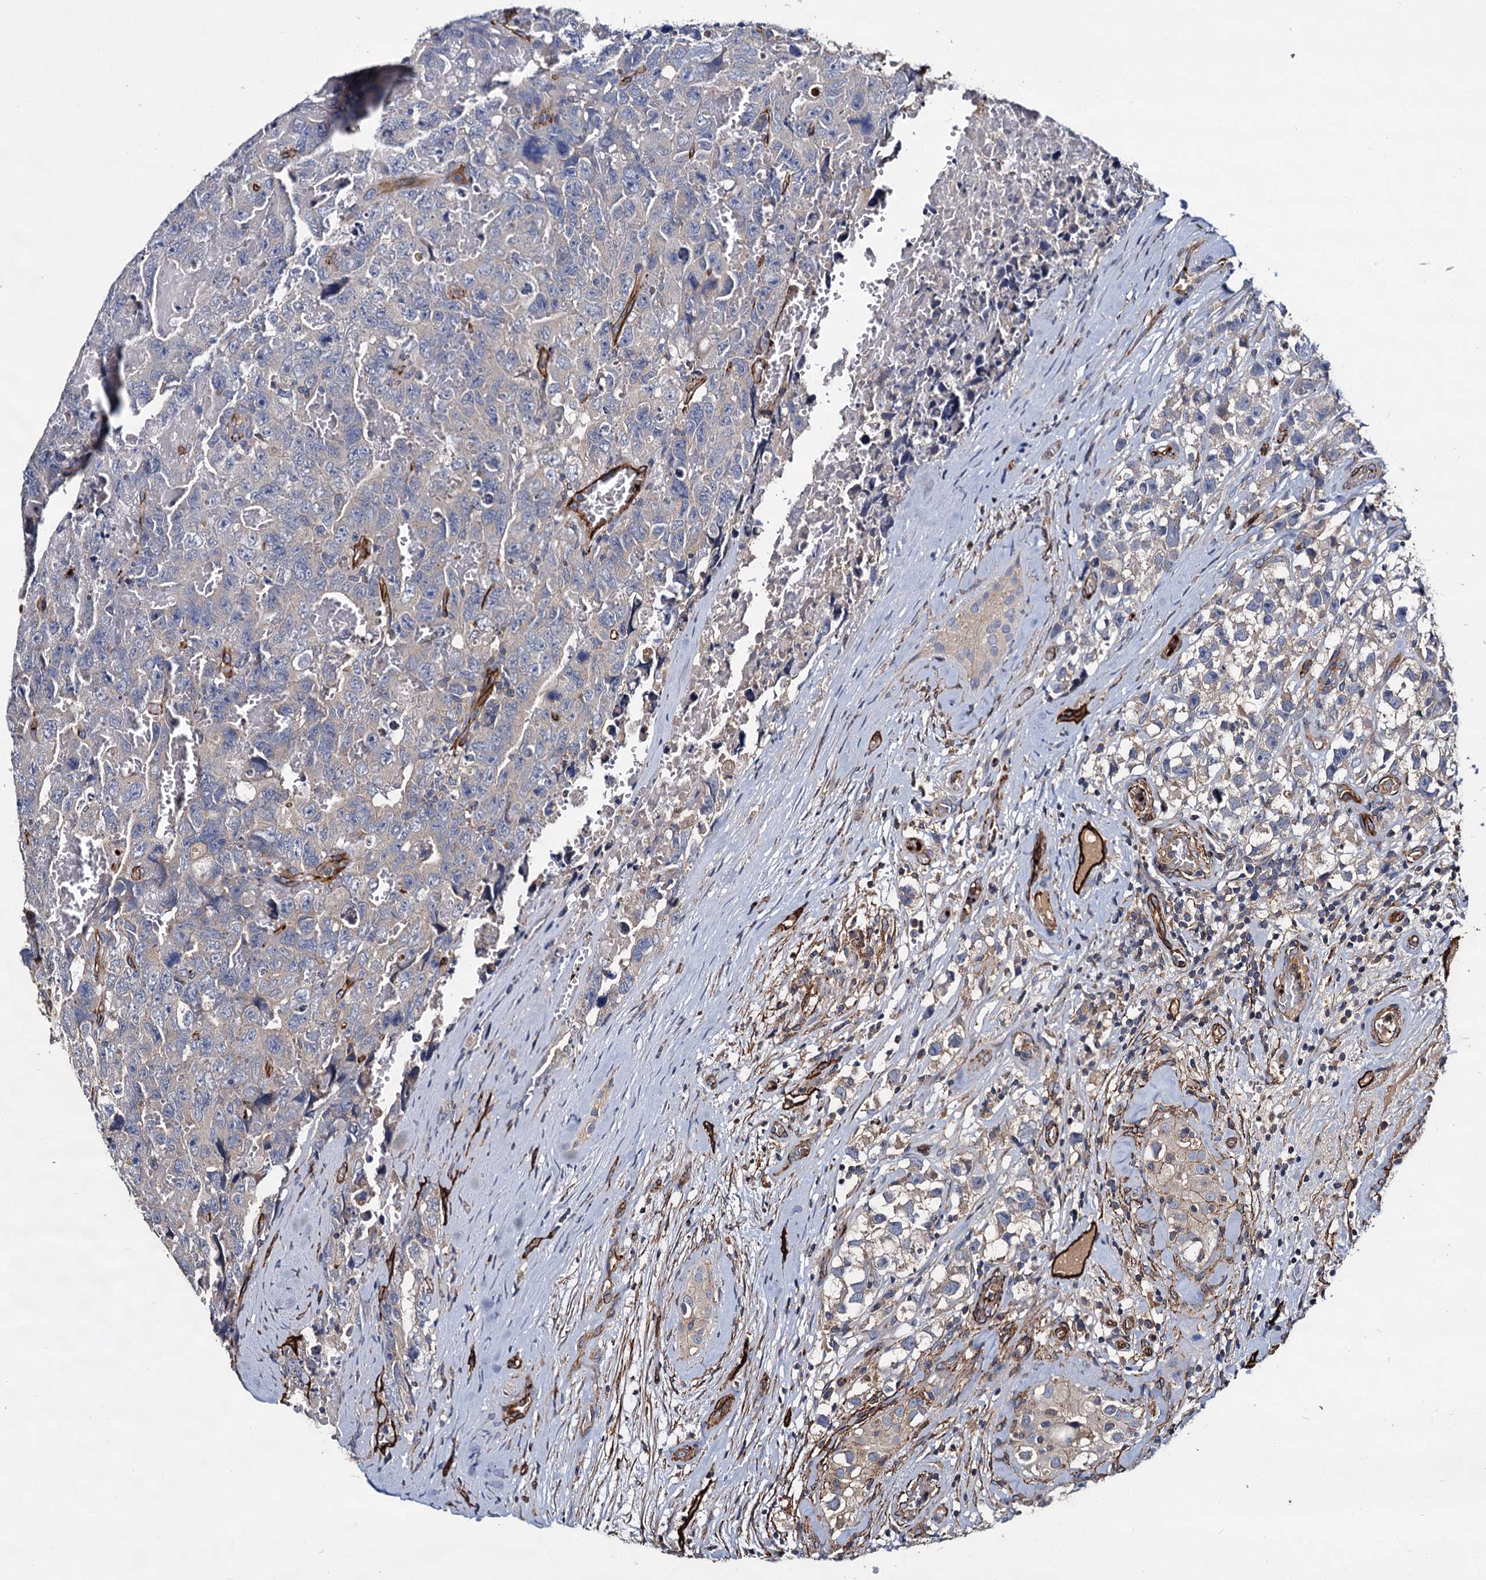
{"staining": {"intensity": "weak", "quantity": "<25%", "location": "cytoplasmic/membranous"}, "tissue": "testis cancer", "cell_type": "Tumor cells", "image_type": "cancer", "snomed": [{"axis": "morphology", "description": "Carcinoma, Embryonal, NOS"}, {"axis": "topography", "description": "Testis"}], "caption": "Testis embryonal carcinoma stained for a protein using IHC shows no staining tumor cells.", "gene": "CACNA1C", "patient": {"sex": "male", "age": 45}}